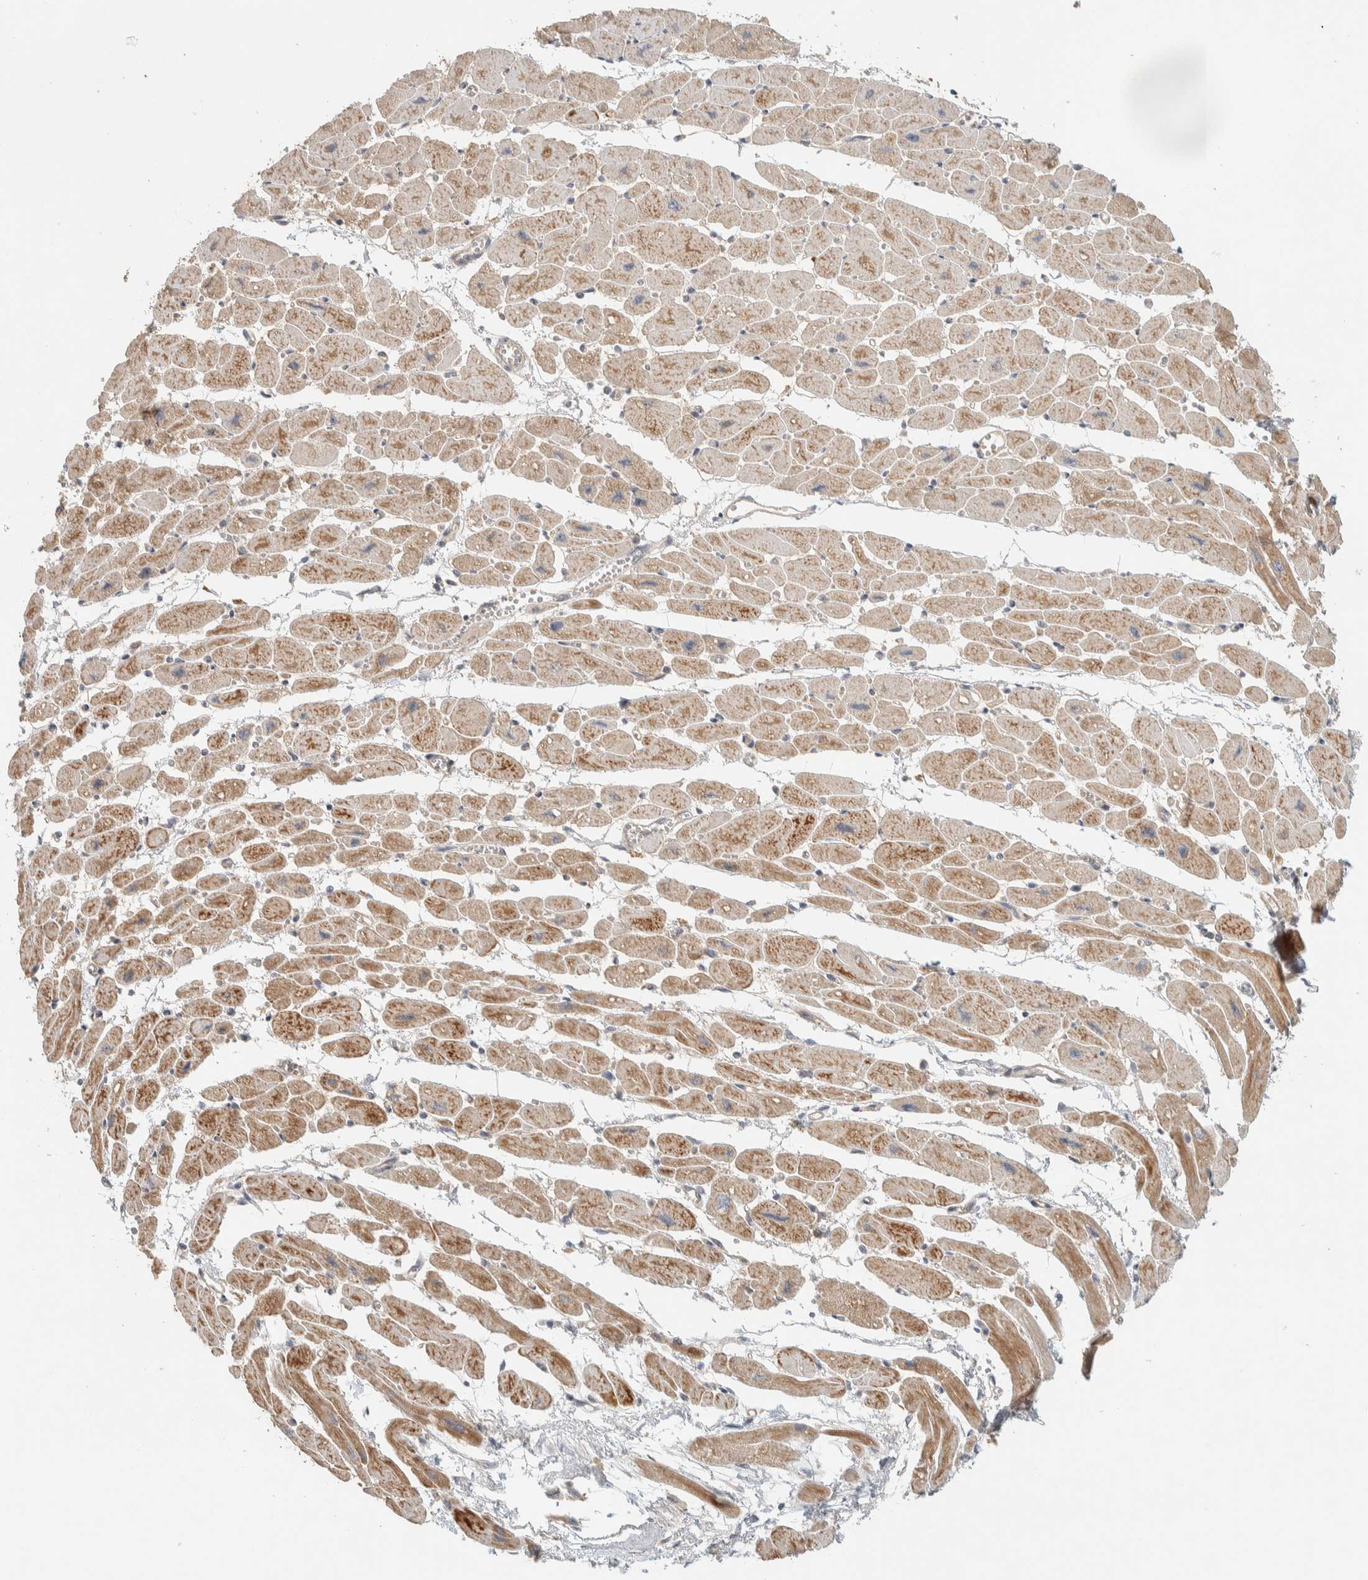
{"staining": {"intensity": "moderate", "quantity": ">75%", "location": "cytoplasmic/membranous"}, "tissue": "heart muscle", "cell_type": "Cardiomyocytes", "image_type": "normal", "snomed": [{"axis": "morphology", "description": "Normal tissue, NOS"}, {"axis": "topography", "description": "Heart"}], "caption": "IHC staining of normal heart muscle, which reveals medium levels of moderate cytoplasmic/membranous positivity in about >75% of cardiomyocytes indicating moderate cytoplasmic/membranous protein staining. The staining was performed using DAB (brown) for protein detection and nuclei were counterstained in hematoxylin (blue).", "gene": "FAM167A", "patient": {"sex": "female", "age": 54}}